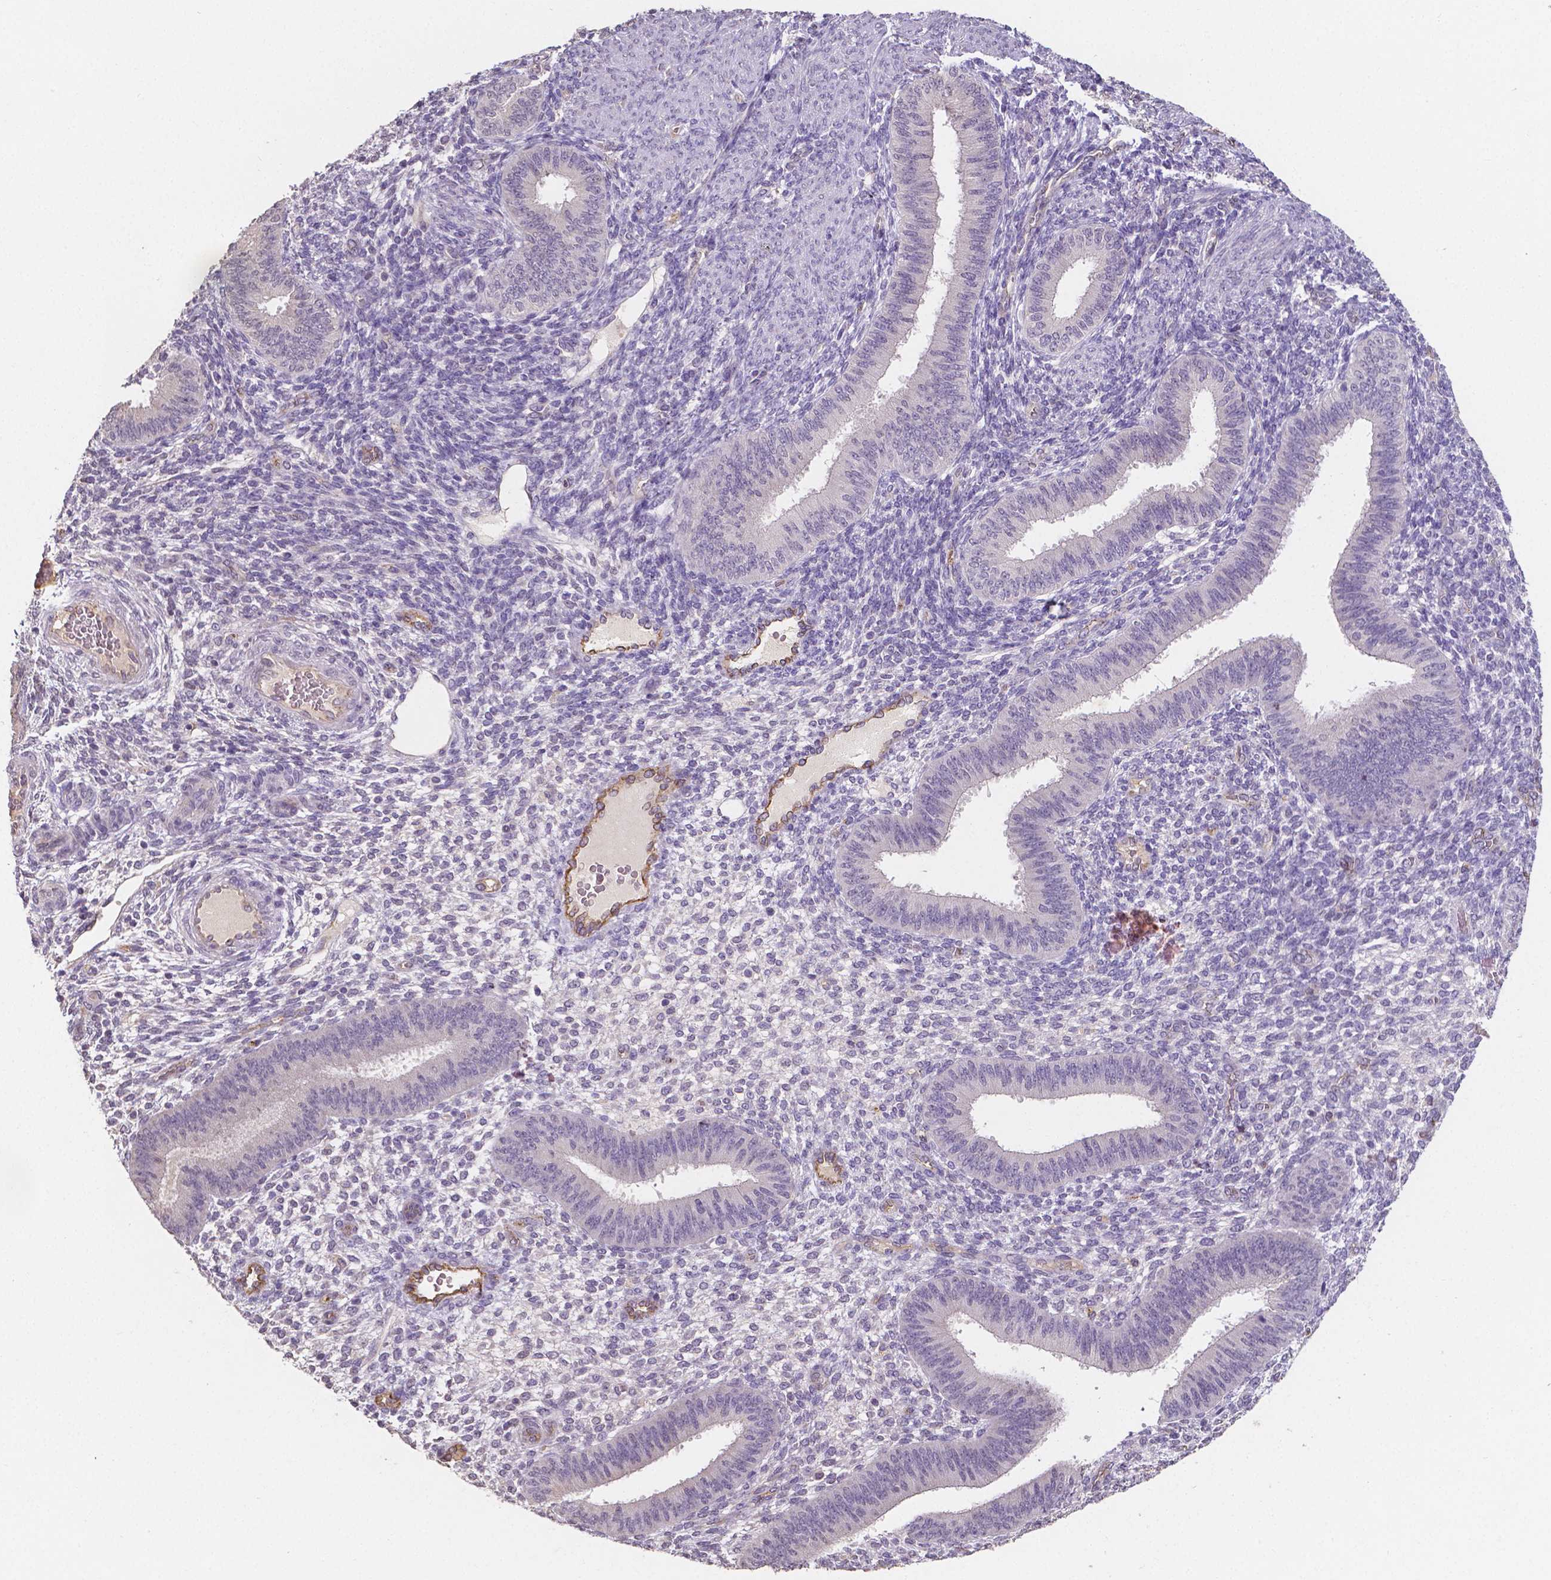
{"staining": {"intensity": "negative", "quantity": "none", "location": "none"}, "tissue": "endometrium", "cell_type": "Cells in endometrial stroma", "image_type": "normal", "snomed": [{"axis": "morphology", "description": "Normal tissue, NOS"}, {"axis": "topography", "description": "Endometrium"}], "caption": "IHC histopathology image of unremarkable endometrium: human endometrium stained with DAB (3,3'-diaminobenzidine) reveals no significant protein expression in cells in endometrial stroma. (Brightfield microscopy of DAB IHC at high magnification).", "gene": "ELAVL2", "patient": {"sex": "female", "age": 39}}